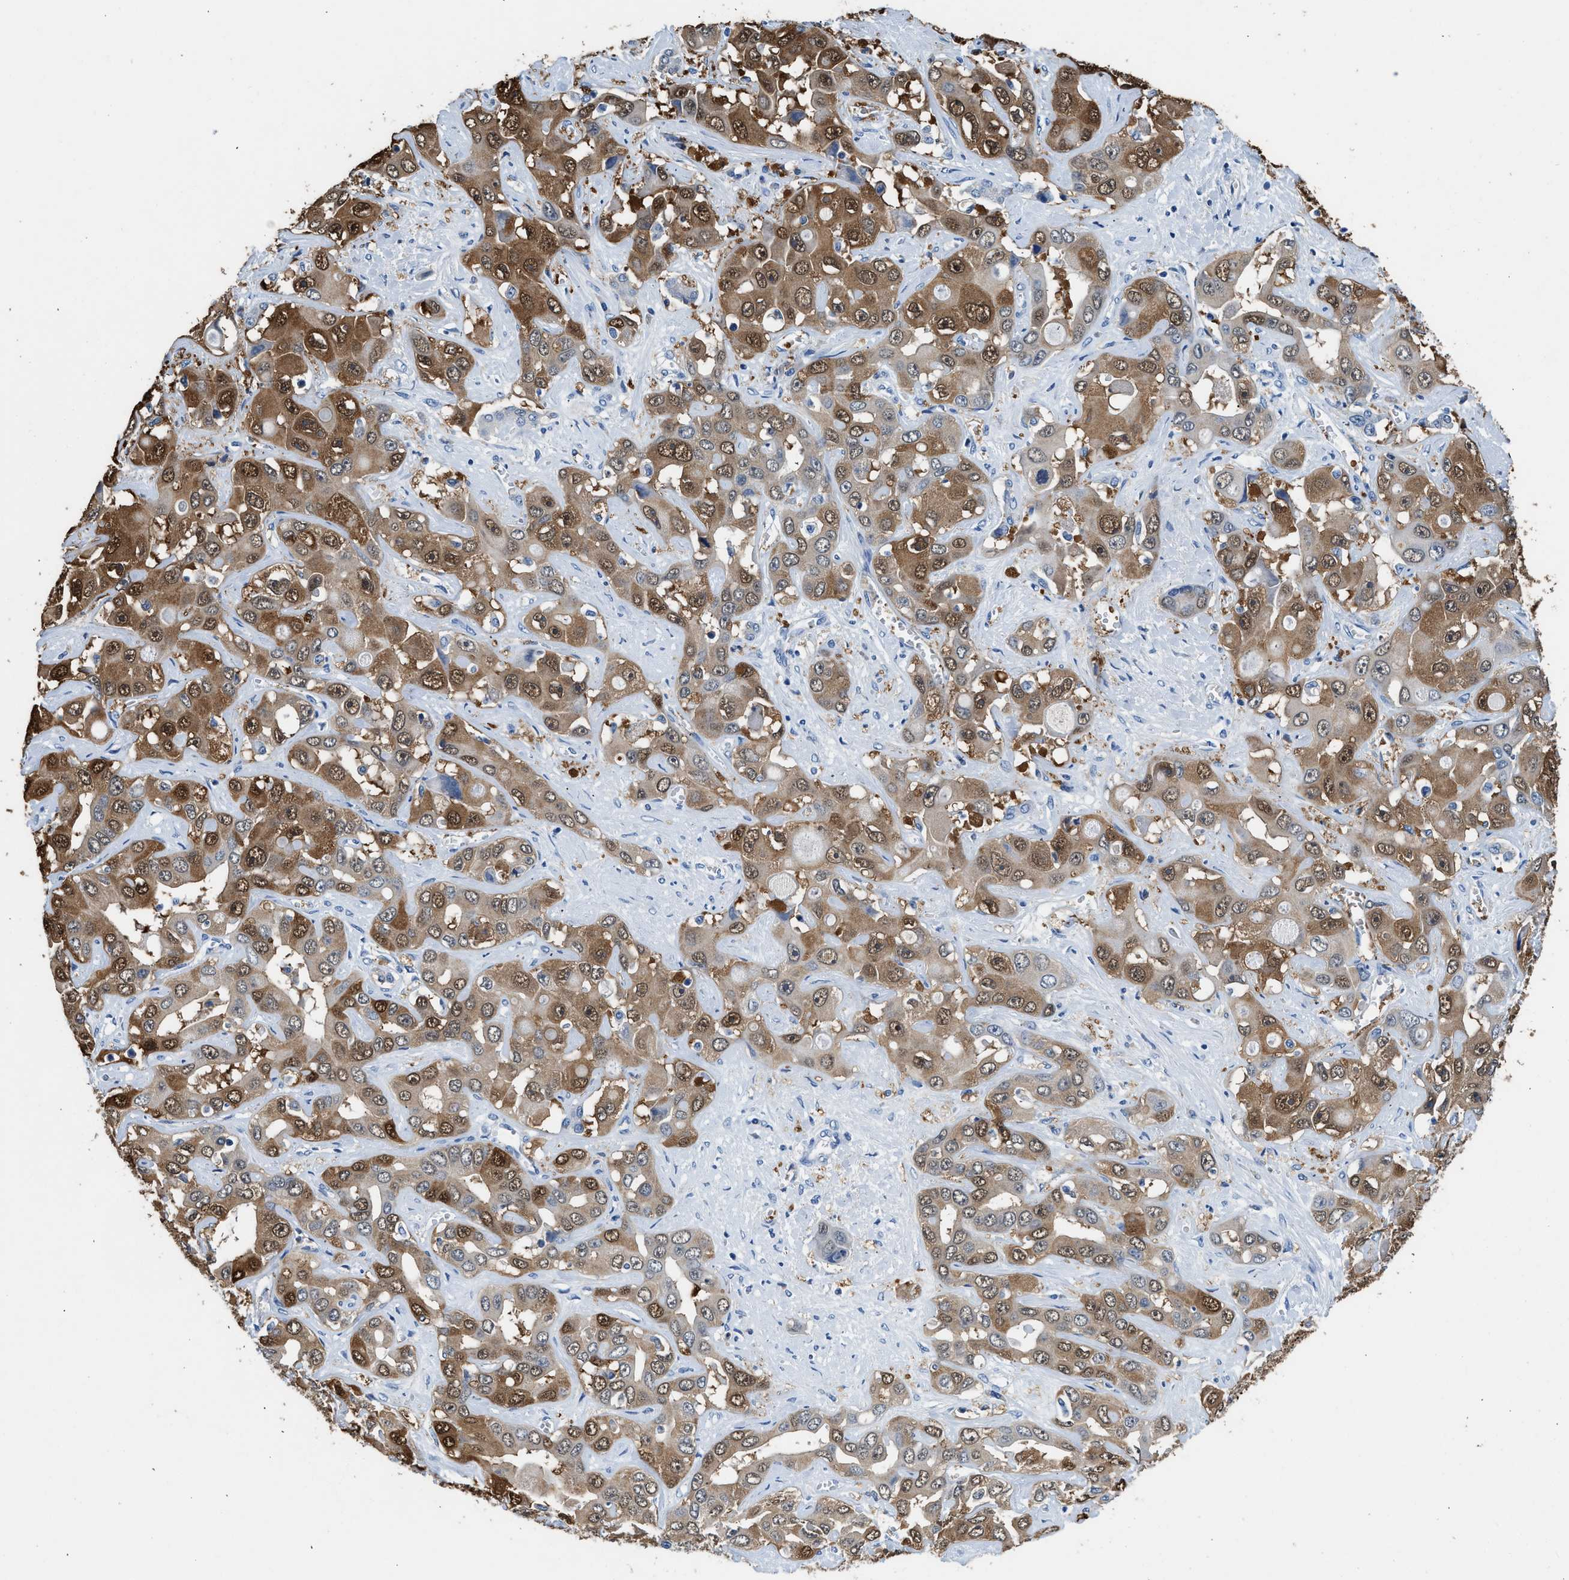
{"staining": {"intensity": "strong", "quantity": ">75%", "location": "cytoplasmic/membranous,nuclear"}, "tissue": "liver cancer", "cell_type": "Tumor cells", "image_type": "cancer", "snomed": [{"axis": "morphology", "description": "Cholangiocarcinoma"}, {"axis": "topography", "description": "Liver"}], "caption": "About >75% of tumor cells in liver cancer demonstrate strong cytoplasmic/membranous and nuclear protein staining as visualized by brown immunohistochemical staining.", "gene": "FADS6", "patient": {"sex": "female", "age": 52}}